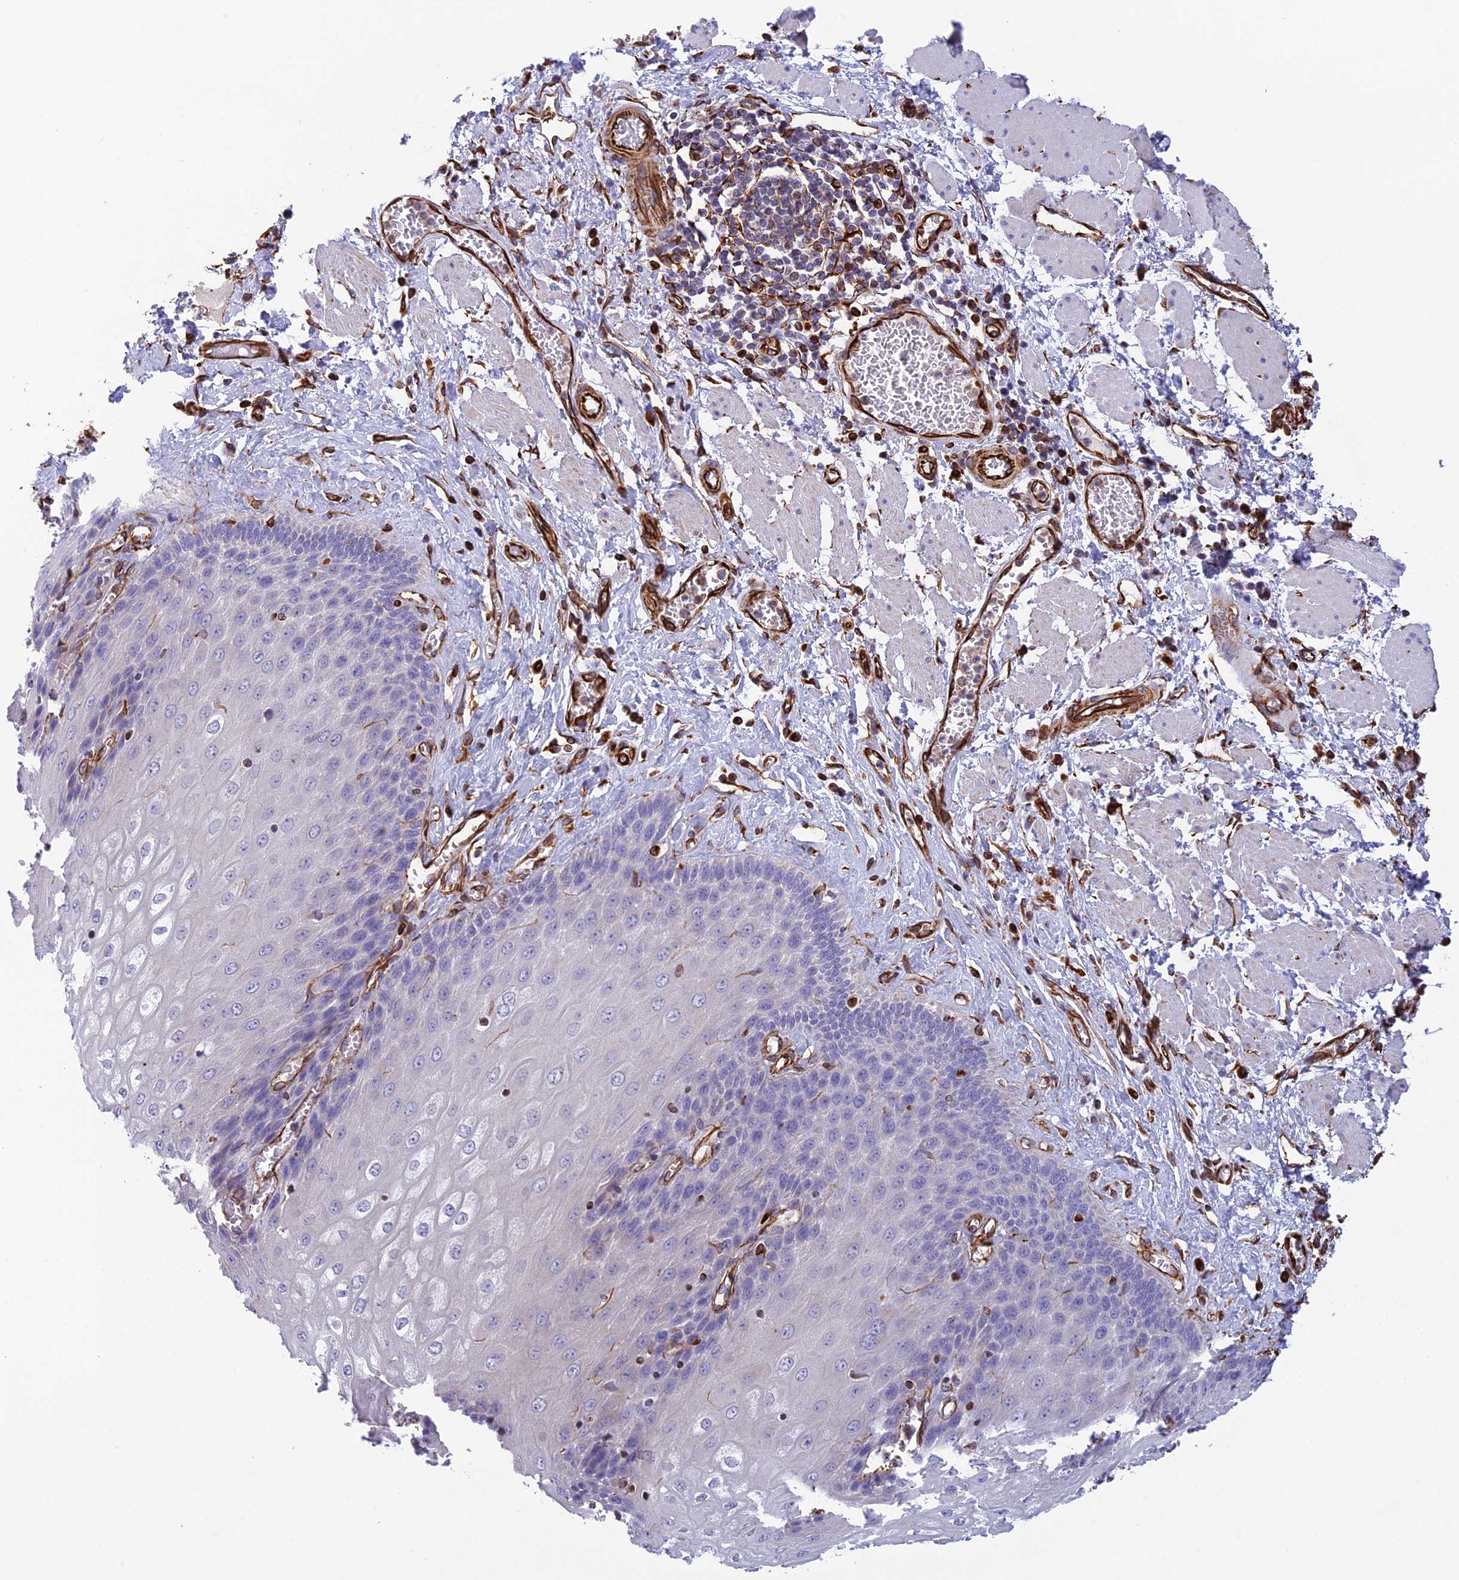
{"staining": {"intensity": "negative", "quantity": "none", "location": "none"}, "tissue": "esophagus", "cell_type": "Squamous epithelial cells", "image_type": "normal", "snomed": [{"axis": "morphology", "description": "Normal tissue, NOS"}, {"axis": "topography", "description": "Esophagus"}], "caption": "DAB immunohistochemical staining of unremarkable esophagus exhibits no significant expression in squamous epithelial cells. Brightfield microscopy of immunohistochemistry (IHC) stained with DAB (brown) and hematoxylin (blue), captured at high magnification.", "gene": "FBXL20", "patient": {"sex": "male", "age": 60}}